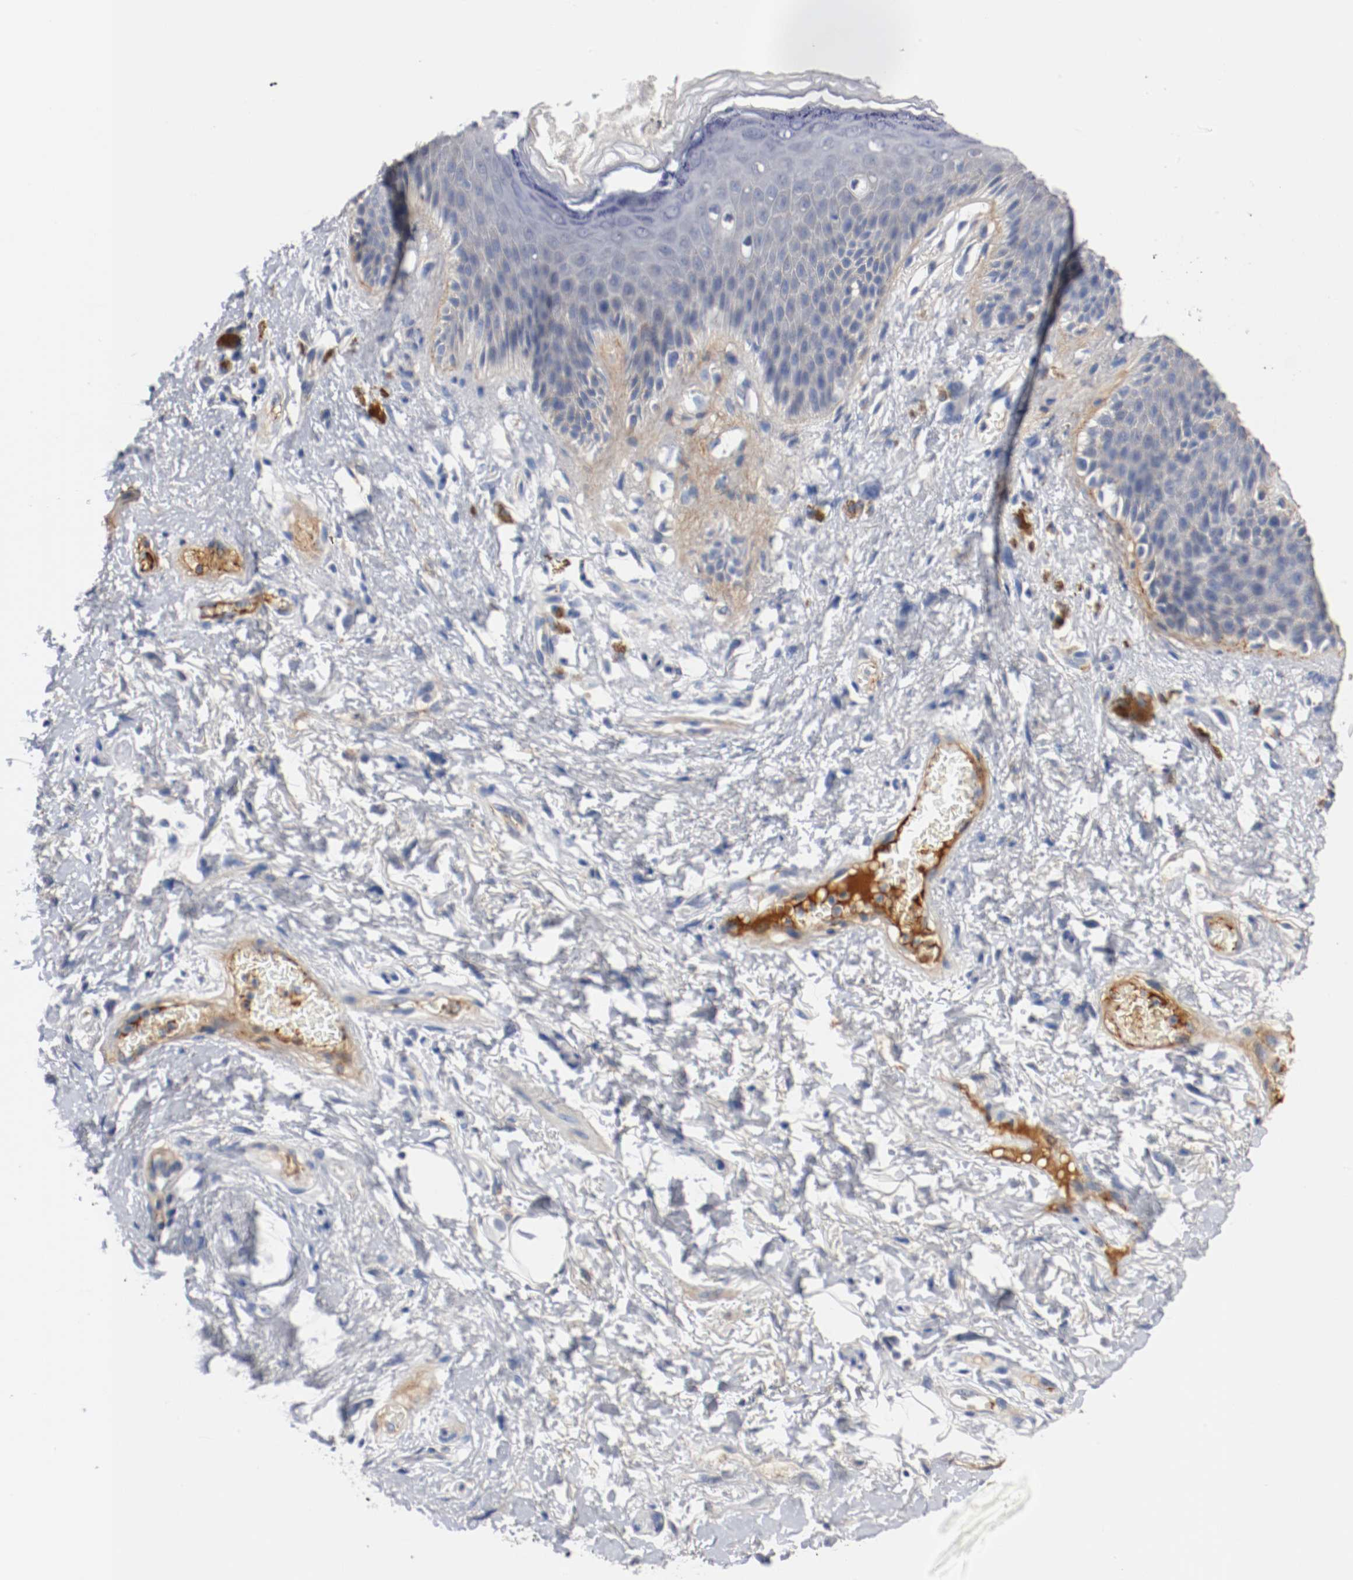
{"staining": {"intensity": "weak", "quantity": "<25%", "location": "cytoplasmic/membranous"}, "tissue": "skin", "cell_type": "Epidermal cells", "image_type": "normal", "snomed": [{"axis": "morphology", "description": "Normal tissue, NOS"}, {"axis": "topography", "description": "Anal"}], "caption": "The photomicrograph reveals no staining of epidermal cells in benign skin. Nuclei are stained in blue.", "gene": "TNC", "patient": {"sex": "female", "age": 46}}